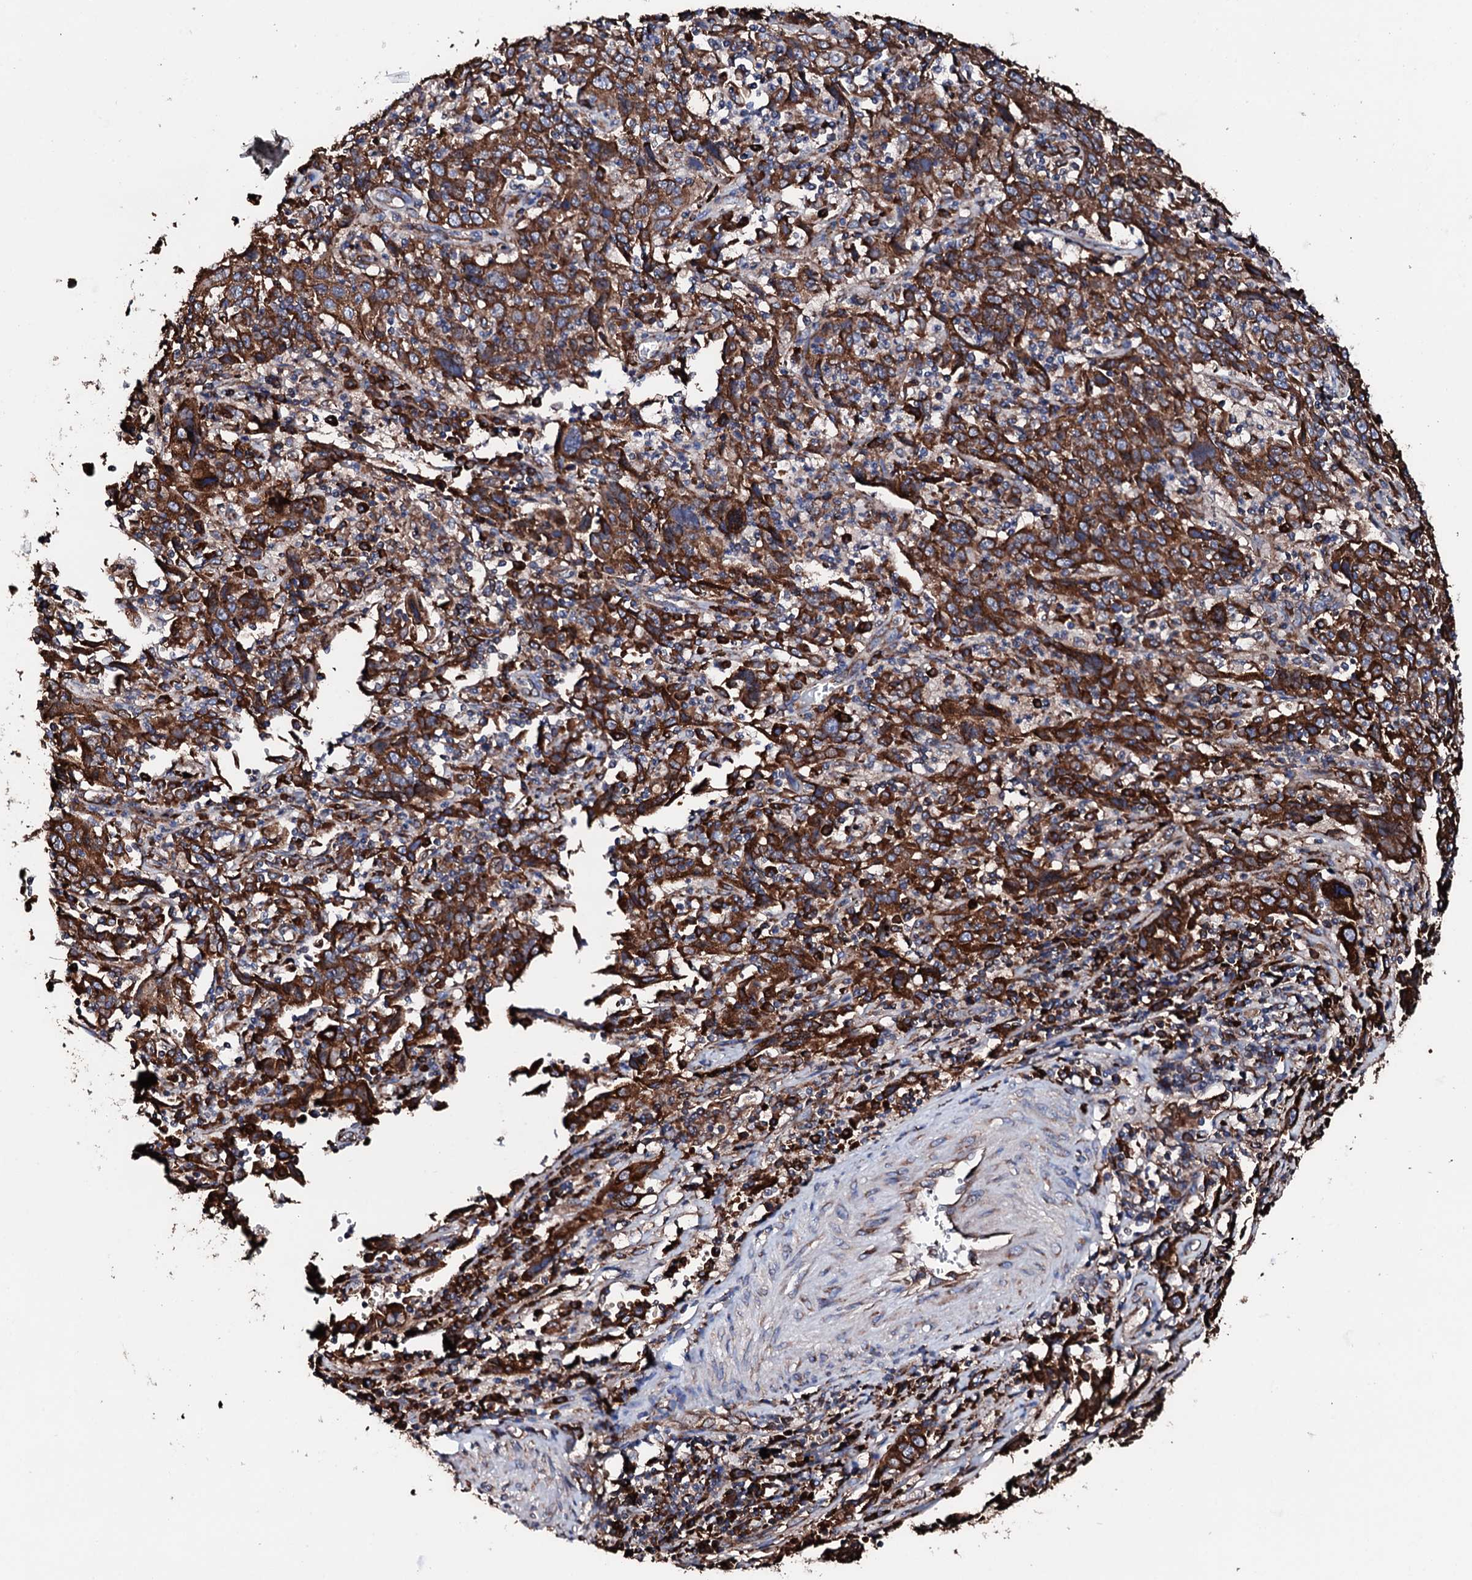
{"staining": {"intensity": "strong", "quantity": ">75%", "location": "cytoplasmic/membranous"}, "tissue": "cervical cancer", "cell_type": "Tumor cells", "image_type": "cancer", "snomed": [{"axis": "morphology", "description": "Squamous cell carcinoma, NOS"}, {"axis": "topography", "description": "Cervix"}], "caption": "Strong cytoplasmic/membranous protein positivity is seen in about >75% of tumor cells in cervical squamous cell carcinoma.", "gene": "AMDHD1", "patient": {"sex": "female", "age": 46}}